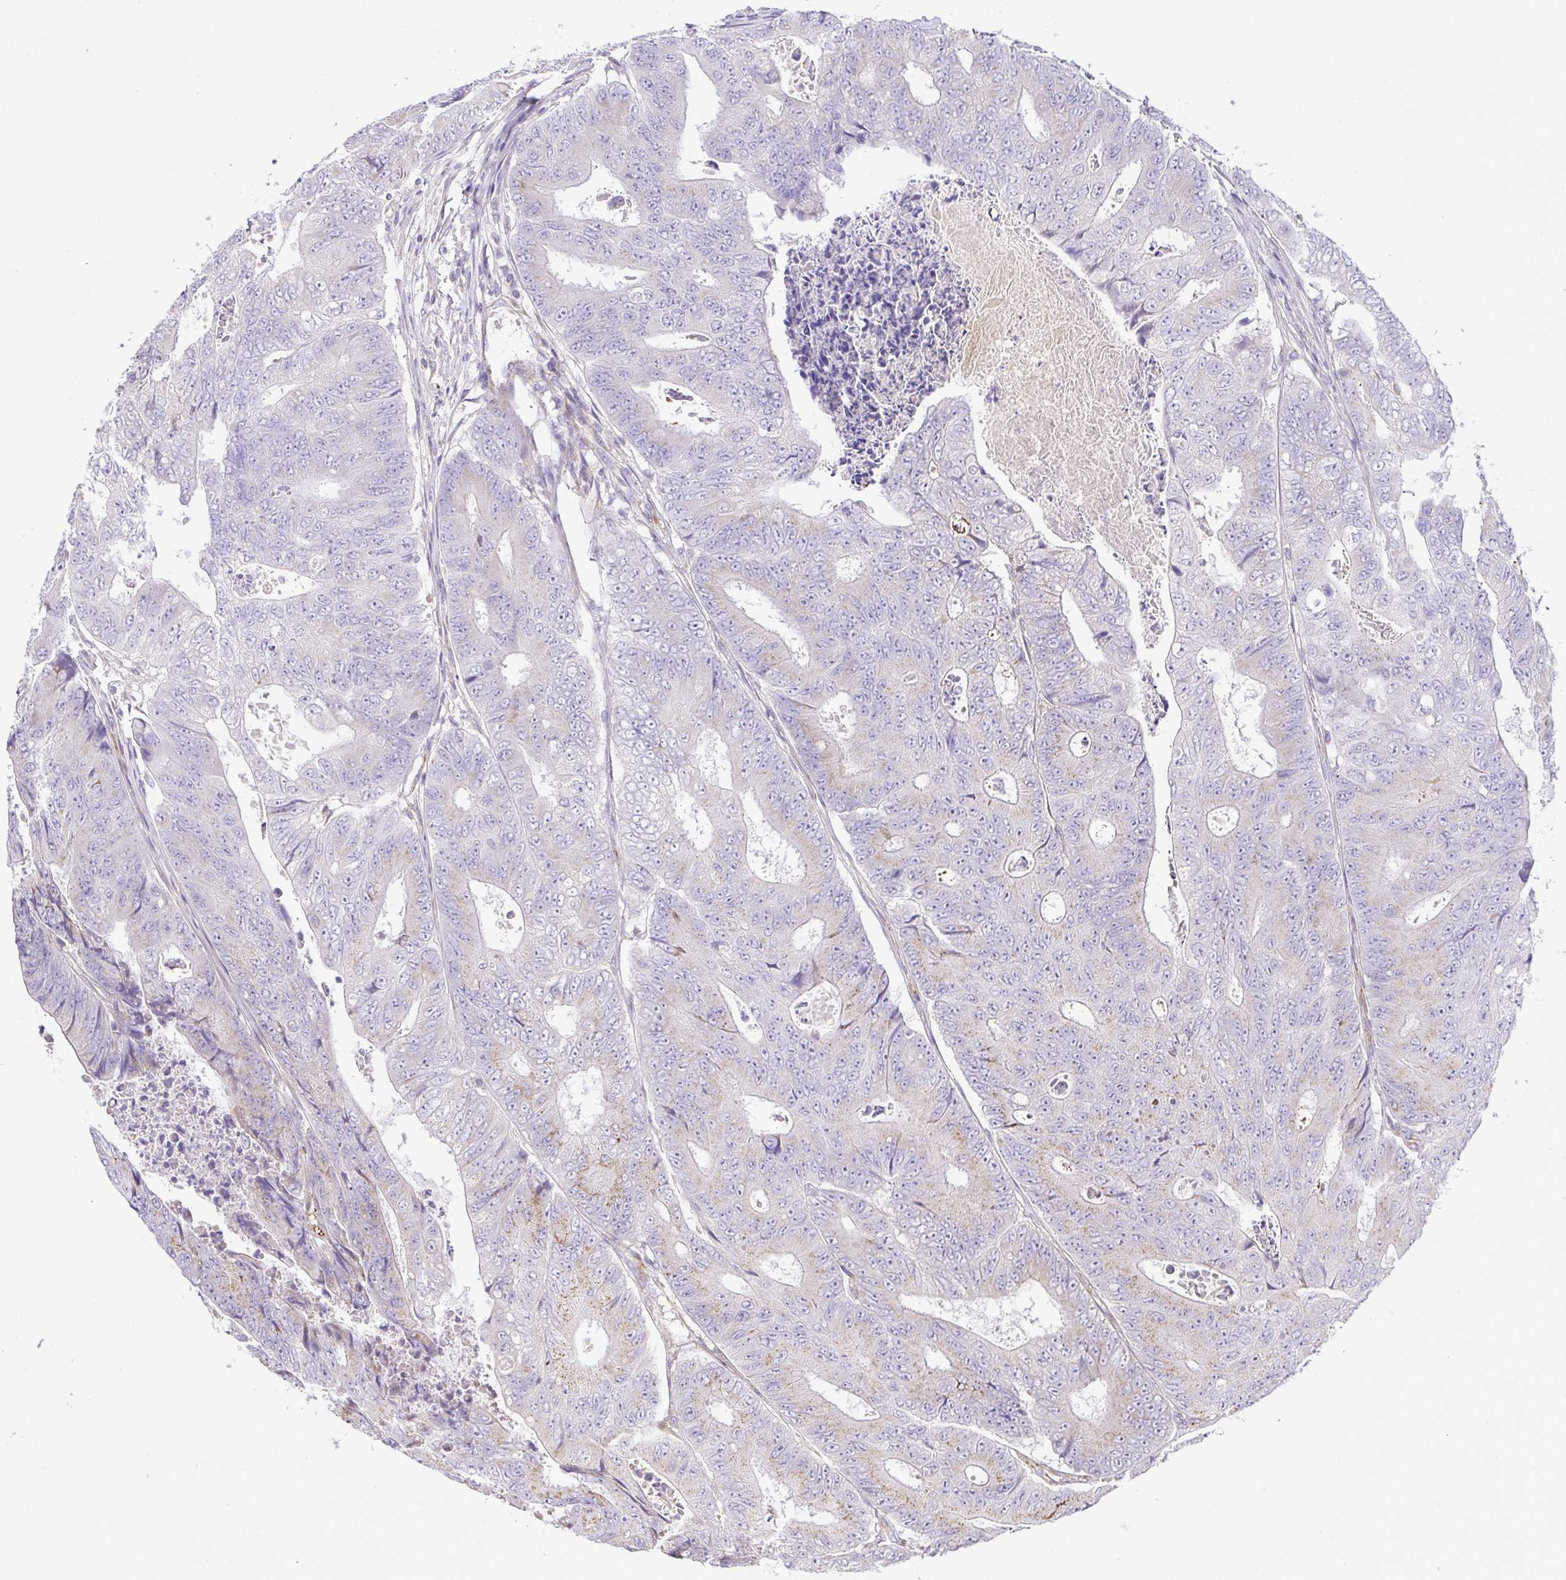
{"staining": {"intensity": "negative", "quantity": "none", "location": "none"}, "tissue": "colorectal cancer", "cell_type": "Tumor cells", "image_type": "cancer", "snomed": [{"axis": "morphology", "description": "Adenocarcinoma, NOS"}, {"axis": "topography", "description": "Colon"}], "caption": "This is an IHC micrograph of colorectal cancer. There is no staining in tumor cells.", "gene": "GRID2", "patient": {"sex": "female", "age": 48}}